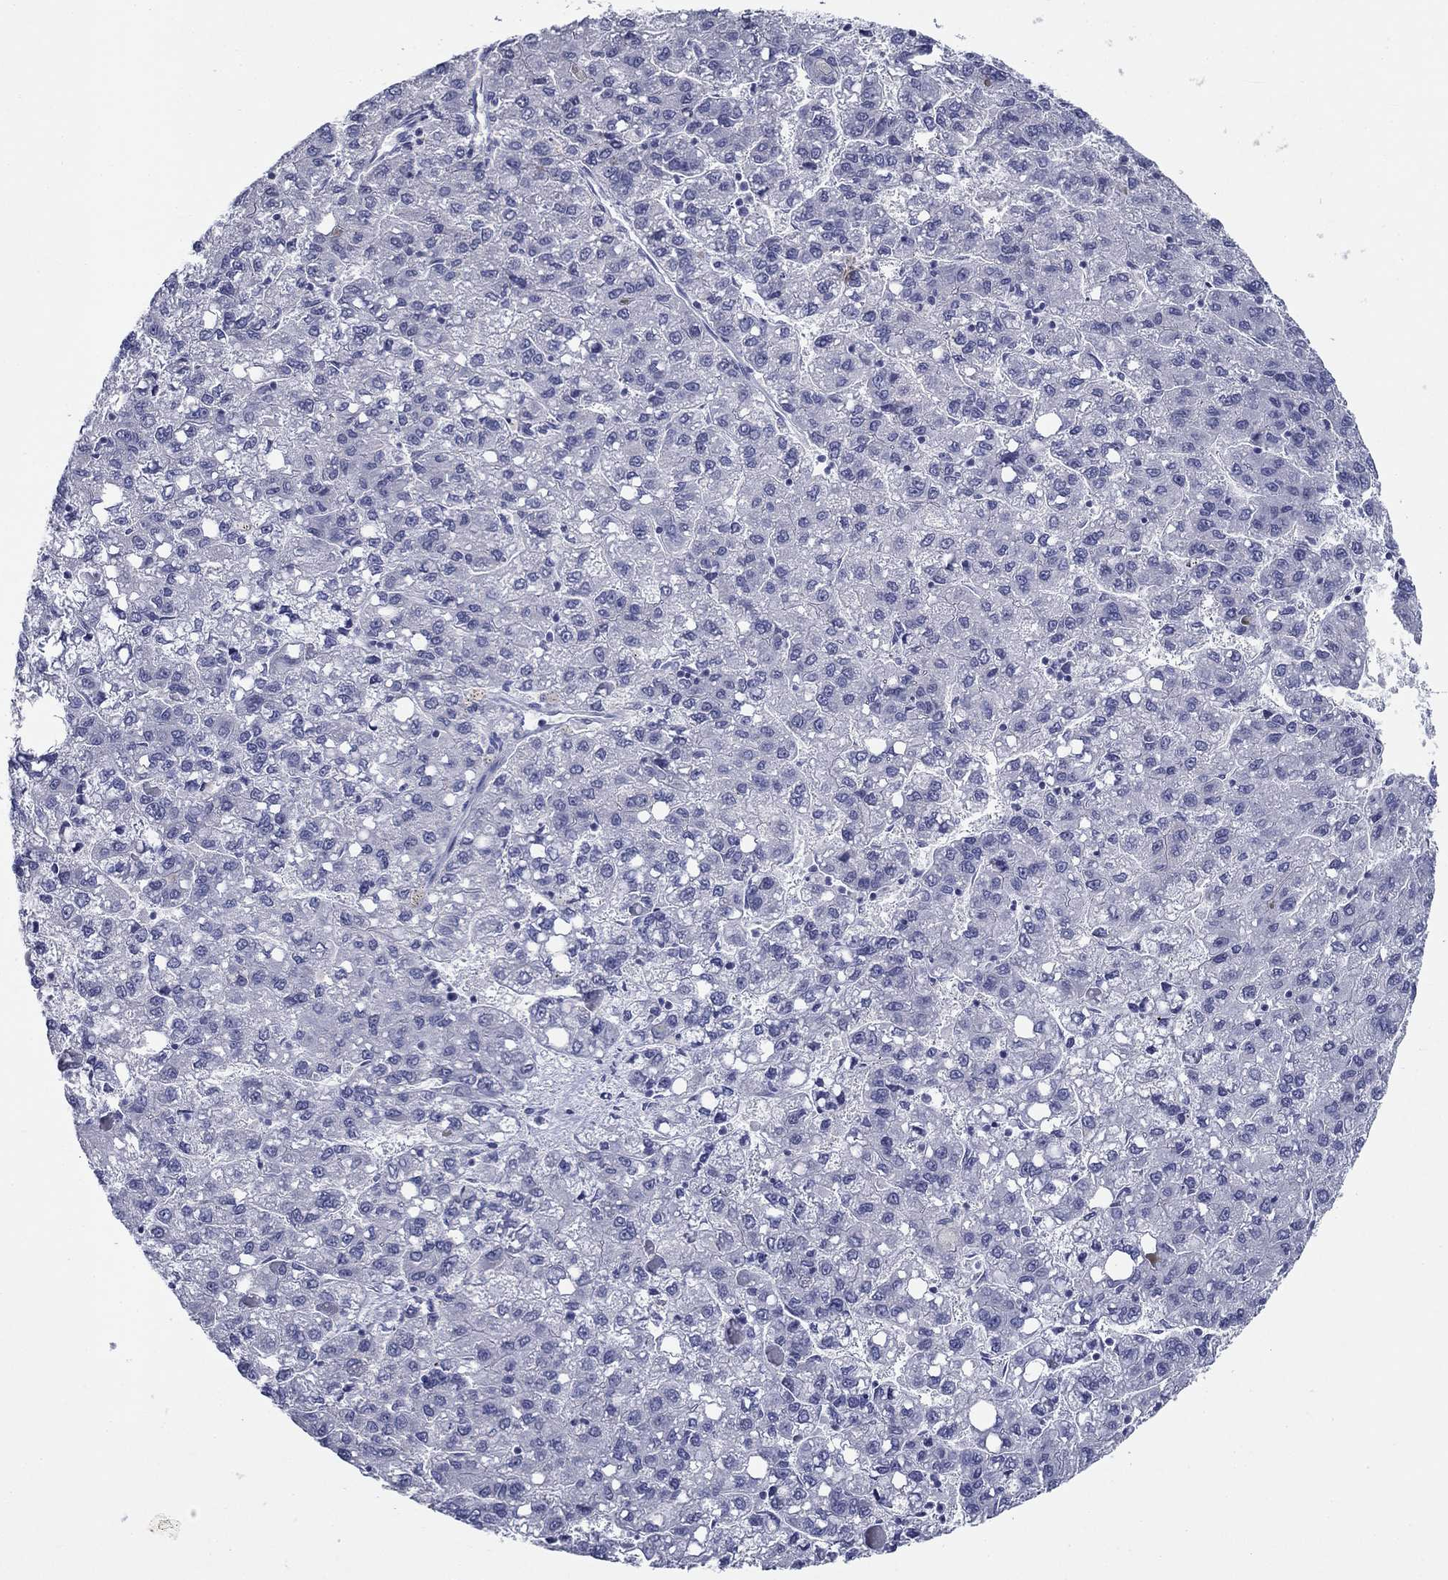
{"staining": {"intensity": "negative", "quantity": "none", "location": "none"}, "tissue": "liver cancer", "cell_type": "Tumor cells", "image_type": "cancer", "snomed": [{"axis": "morphology", "description": "Carcinoma, Hepatocellular, NOS"}, {"axis": "topography", "description": "Liver"}], "caption": "Tumor cells show no significant protein expression in liver cancer.", "gene": "ZP2", "patient": {"sex": "female", "age": 82}}